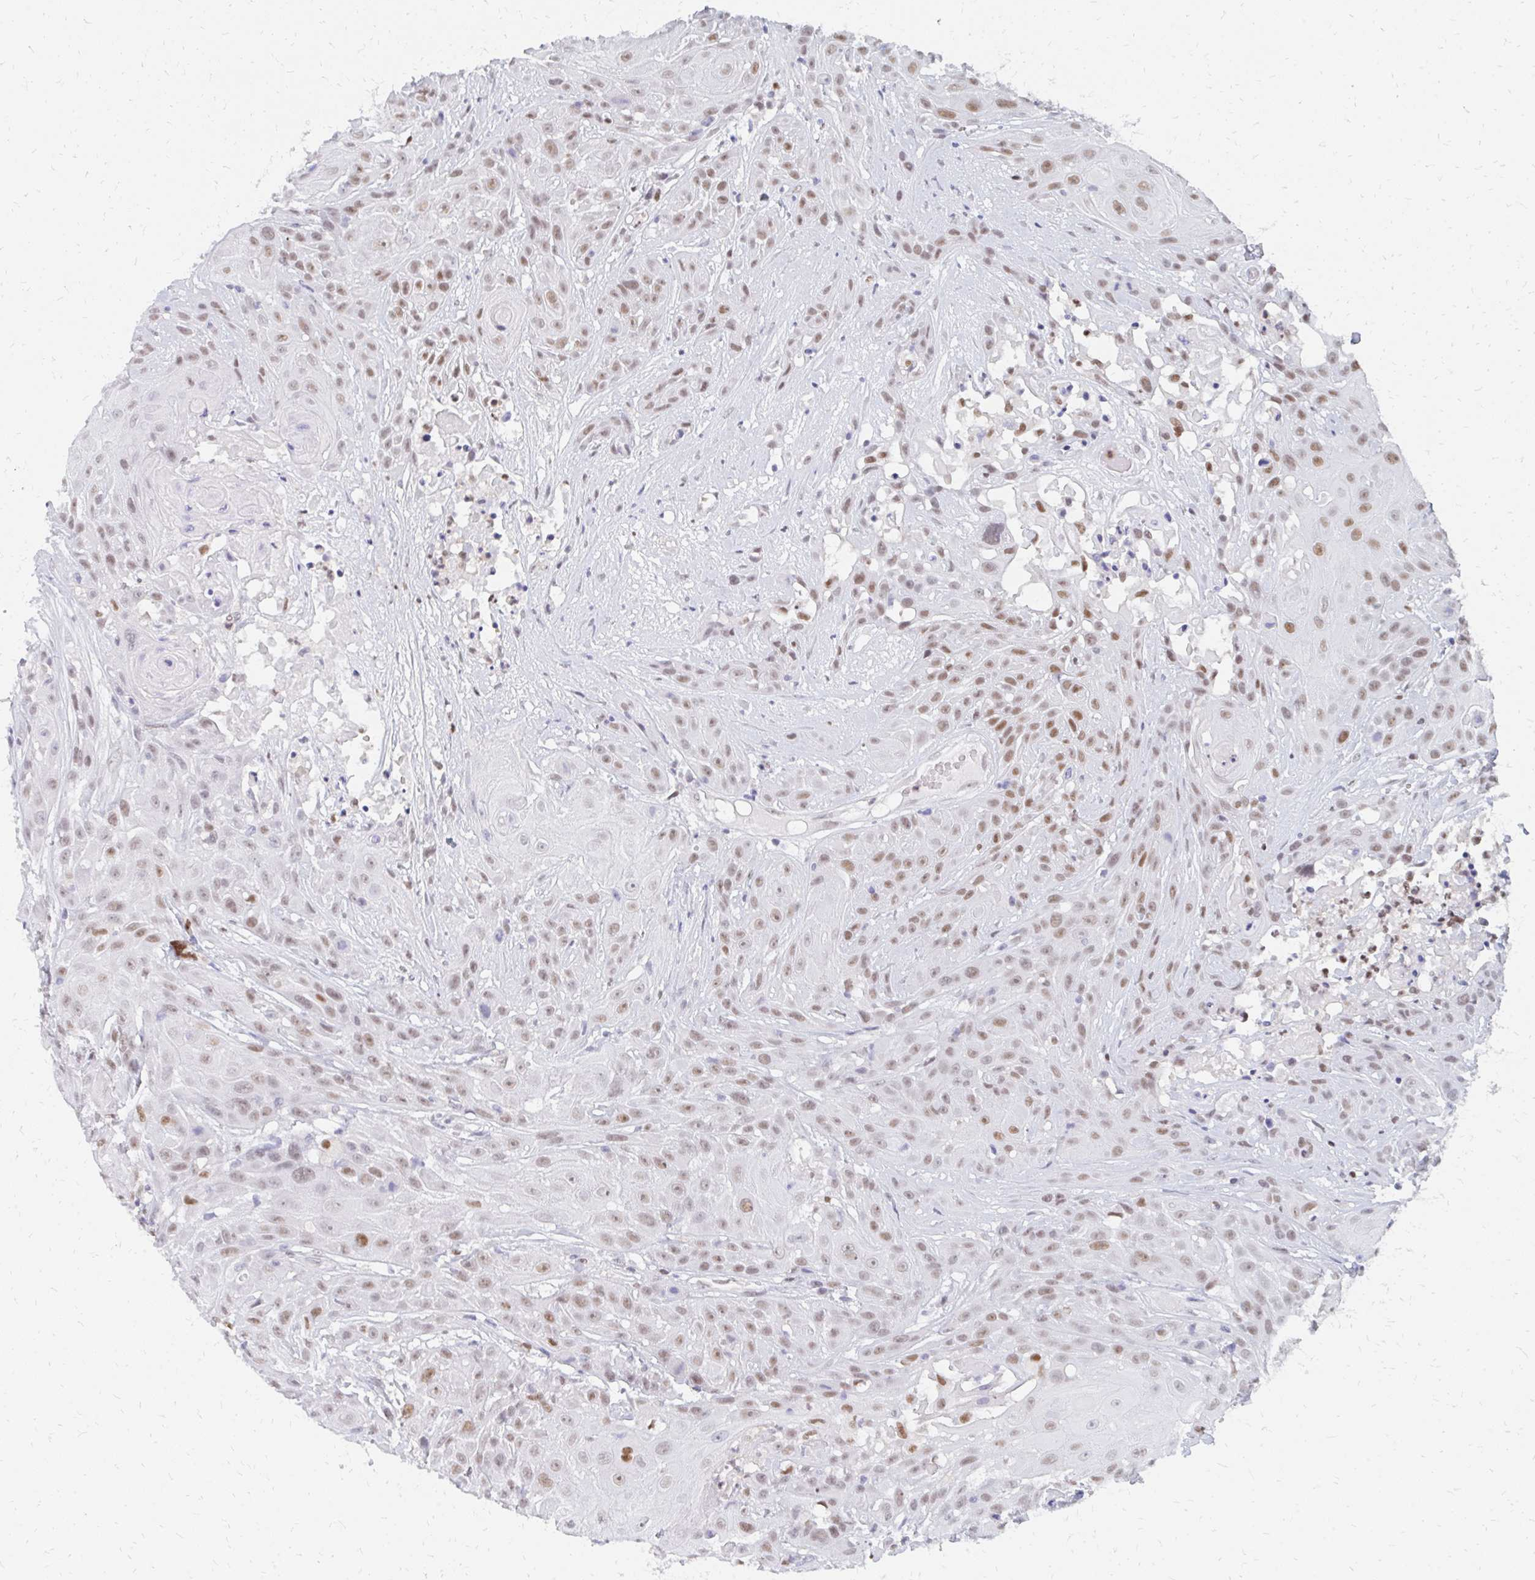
{"staining": {"intensity": "moderate", "quantity": ">75%", "location": "nuclear"}, "tissue": "head and neck cancer", "cell_type": "Tumor cells", "image_type": "cancer", "snomed": [{"axis": "morphology", "description": "Squamous cell carcinoma, NOS"}, {"axis": "topography", "description": "Skin"}, {"axis": "topography", "description": "Head-Neck"}], "caption": "Protein positivity by immunohistochemistry exhibits moderate nuclear expression in about >75% of tumor cells in squamous cell carcinoma (head and neck).", "gene": "PLK3", "patient": {"sex": "male", "age": 80}}